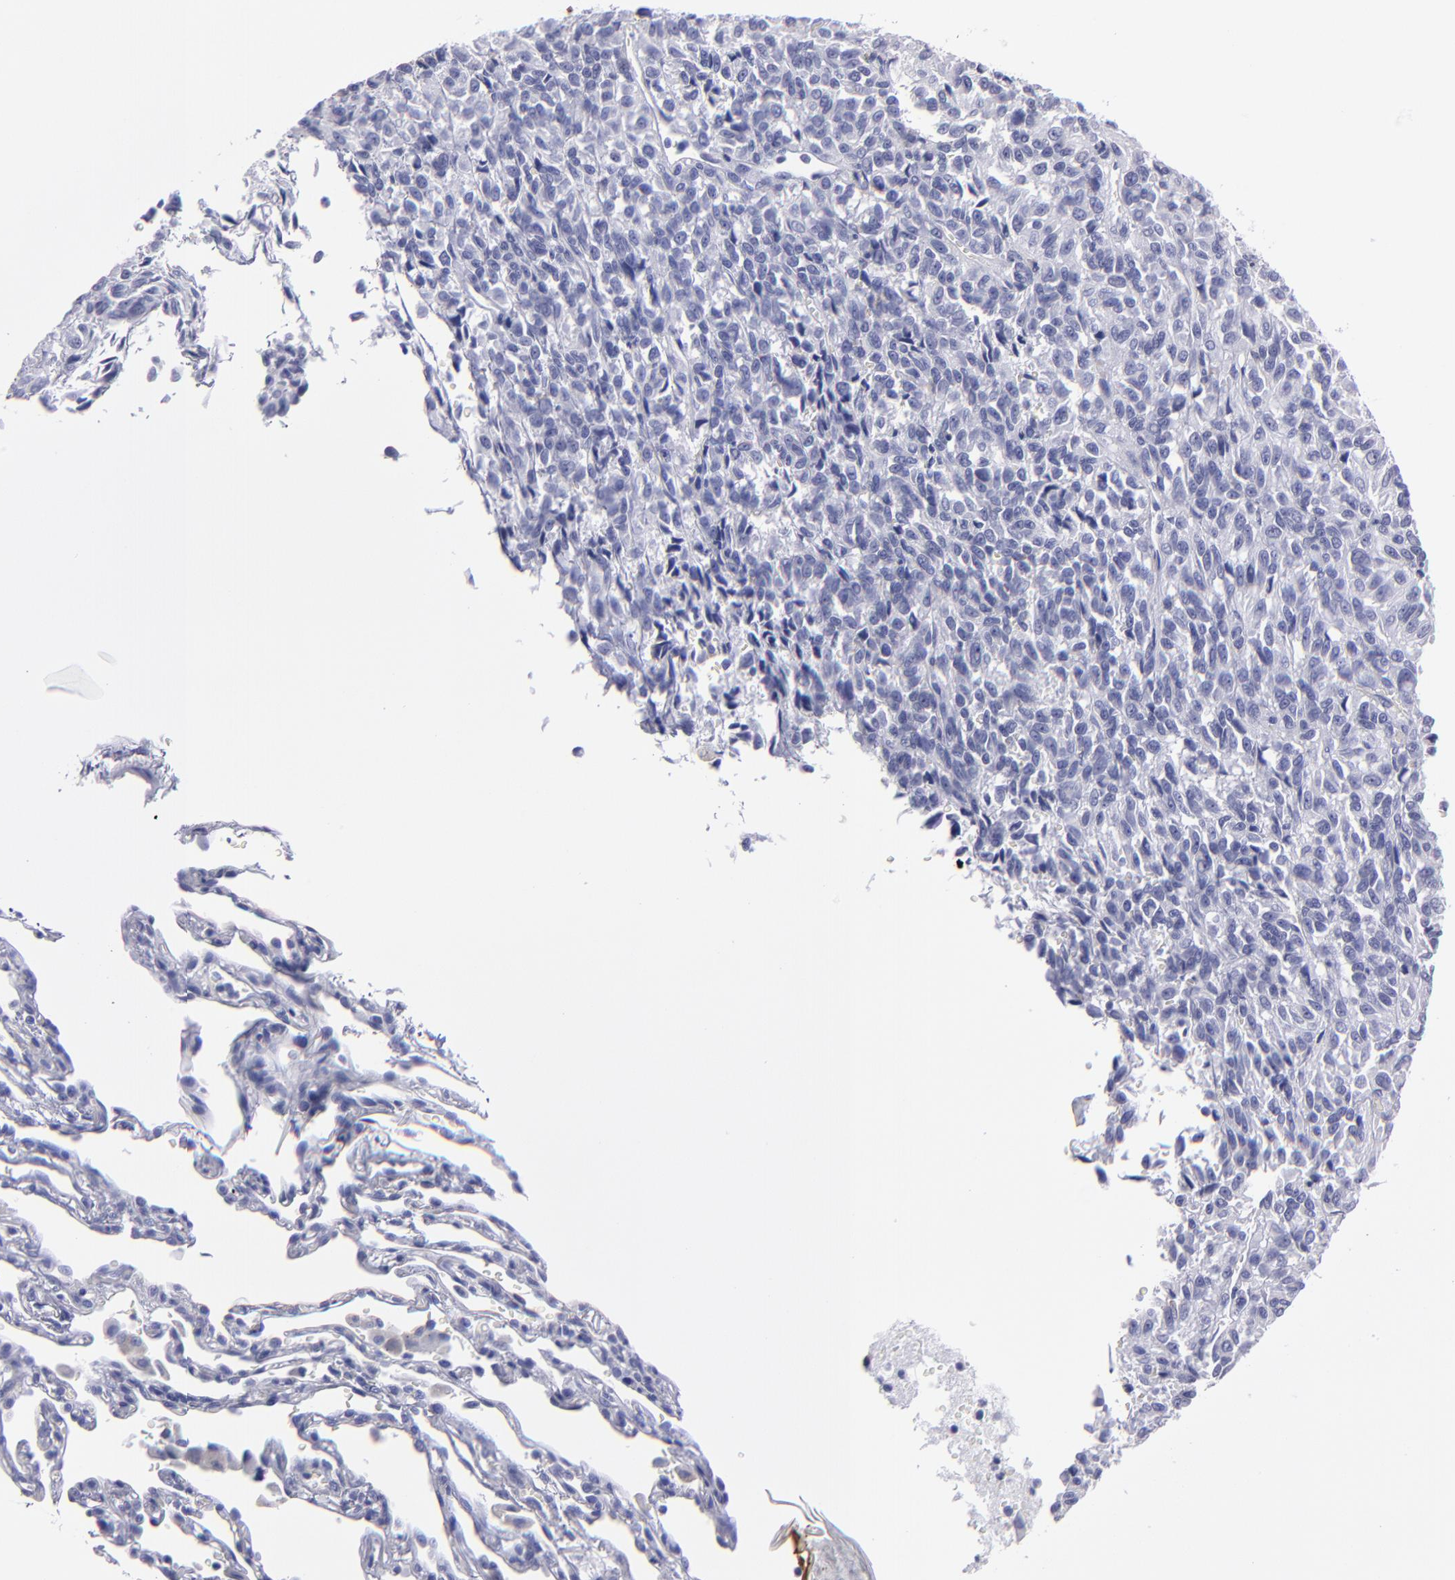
{"staining": {"intensity": "negative", "quantity": "none", "location": "none"}, "tissue": "melanoma", "cell_type": "Tumor cells", "image_type": "cancer", "snomed": [{"axis": "morphology", "description": "Malignant melanoma, Metastatic site"}, {"axis": "topography", "description": "Lung"}], "caption": "Tumor cells show no significant protein positivity in melanoma. (IHC, brightfield microscopy, high magnification).", "gene": "MB", "patient": {"sex": "male", "age": 64}}